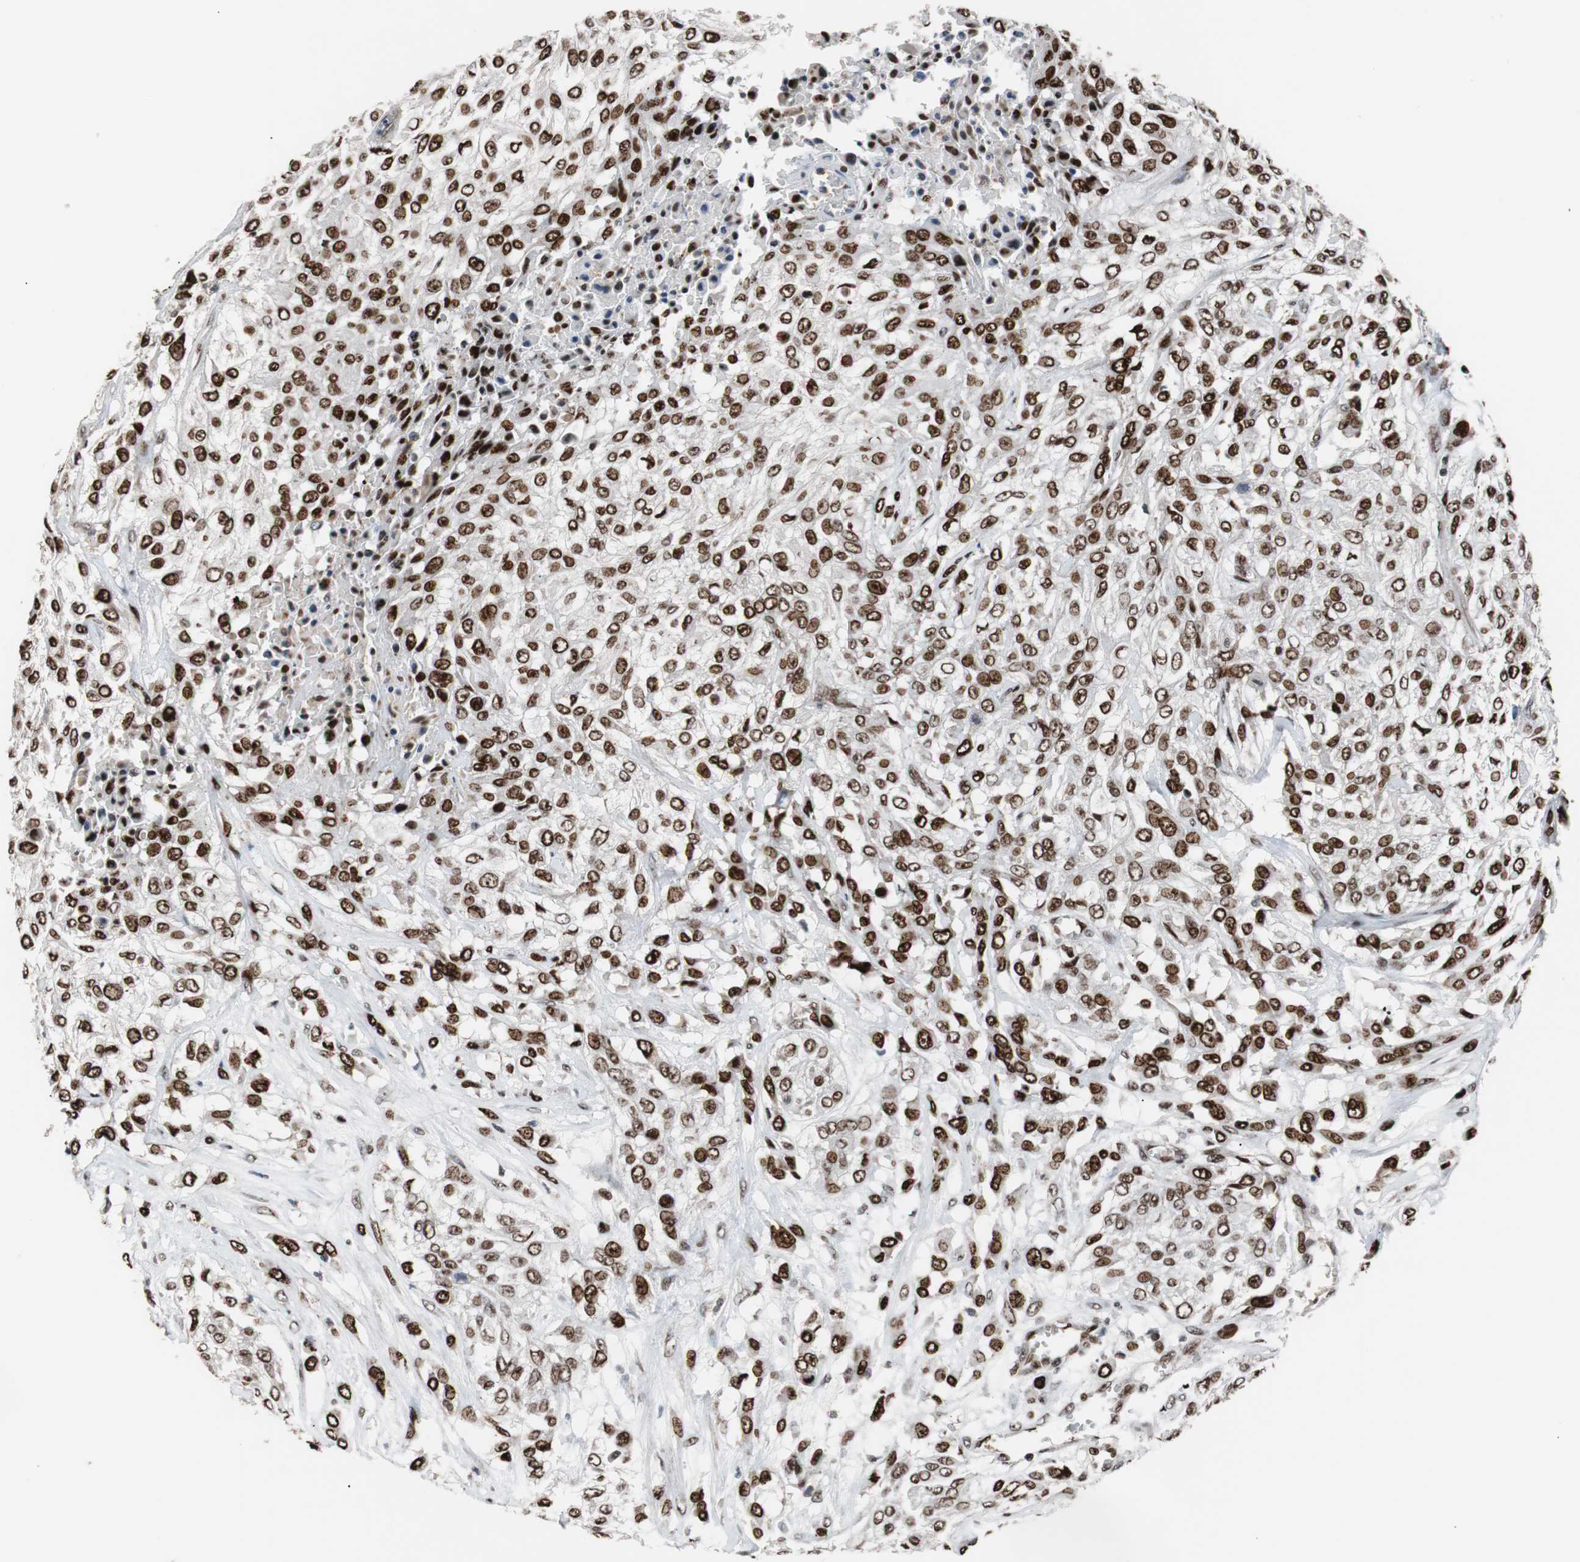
{"staining": {"intensity": "strong", "quantity": ">75%", "location": "nuclear"}, "tissue": "urothelial cancer", "cell_type": "Tumor cells", "image_type": "cancer", "snomed": [{"axis": "morphology", "description": "Urothelial carcinoma, High grade"}, {"axis": "topography", "description": "Urinary bladder"}], "caption": "Immunohistochemistry of urothelial cancer demonstrates high levels of strong nuclear expression in approximately >75% of tumor cells.", "gene": "NBL1", "patient": {"sex": "male", "age": 57}}